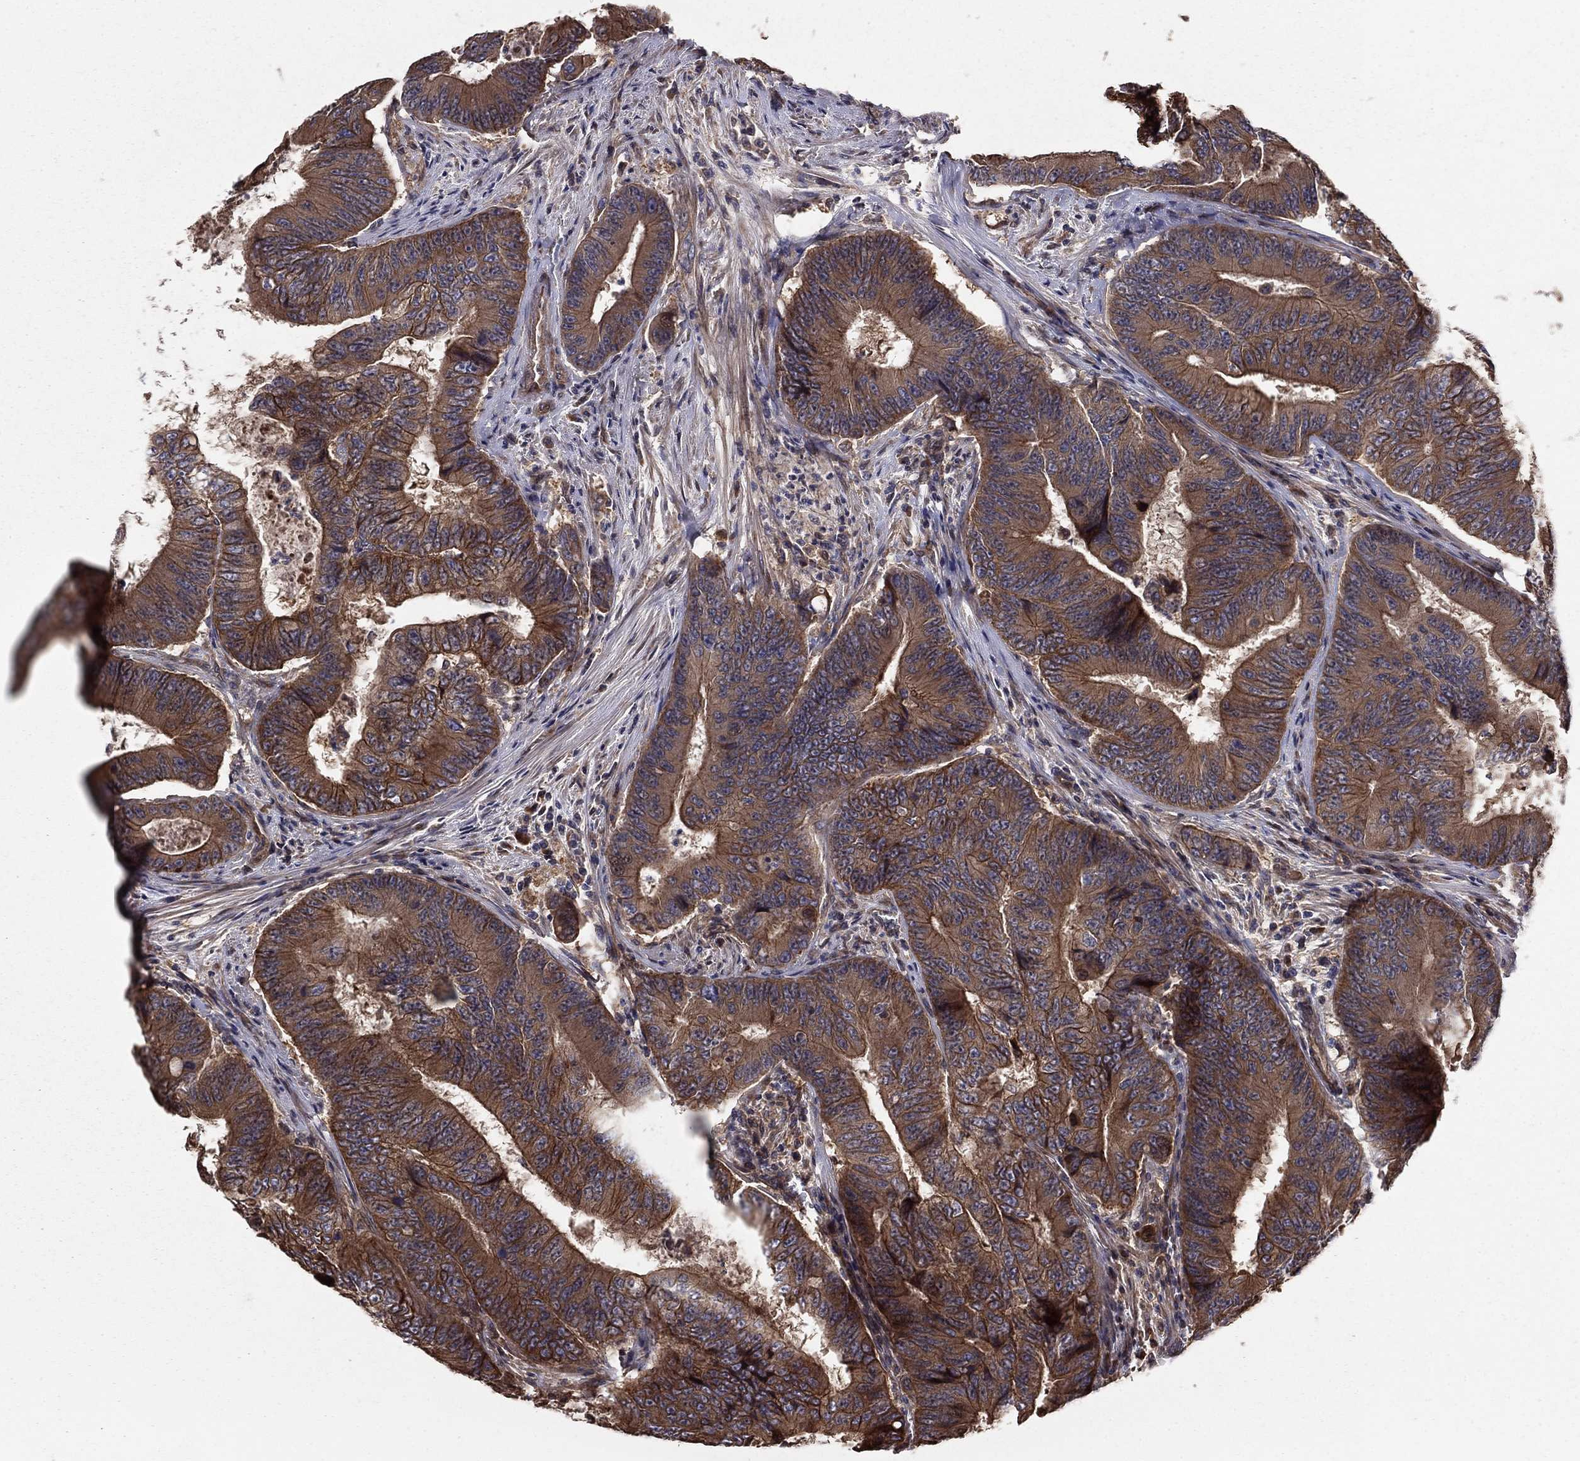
{"staining": {"intensity": "strong", "quantity": ">75%", "location": "cytoplasmic/membranous"}, "tissue": "colorectal cancer", "cell_type": "Tumor cells", "image_type": "cancer", "snomed": [{"axis": "morphology", "description": "Adenocarcinoma, NOS"}, {"axis": "topography", "description": "Colon"}], "caption": "Brown immunohistochemical staining in colorectal adenocarcinoma displays strong cytoplasmic/membranous positivity in about >75% of tumor cells.", "gene": "BABAM2", "patient": {"sex": "female", "age": 48}}